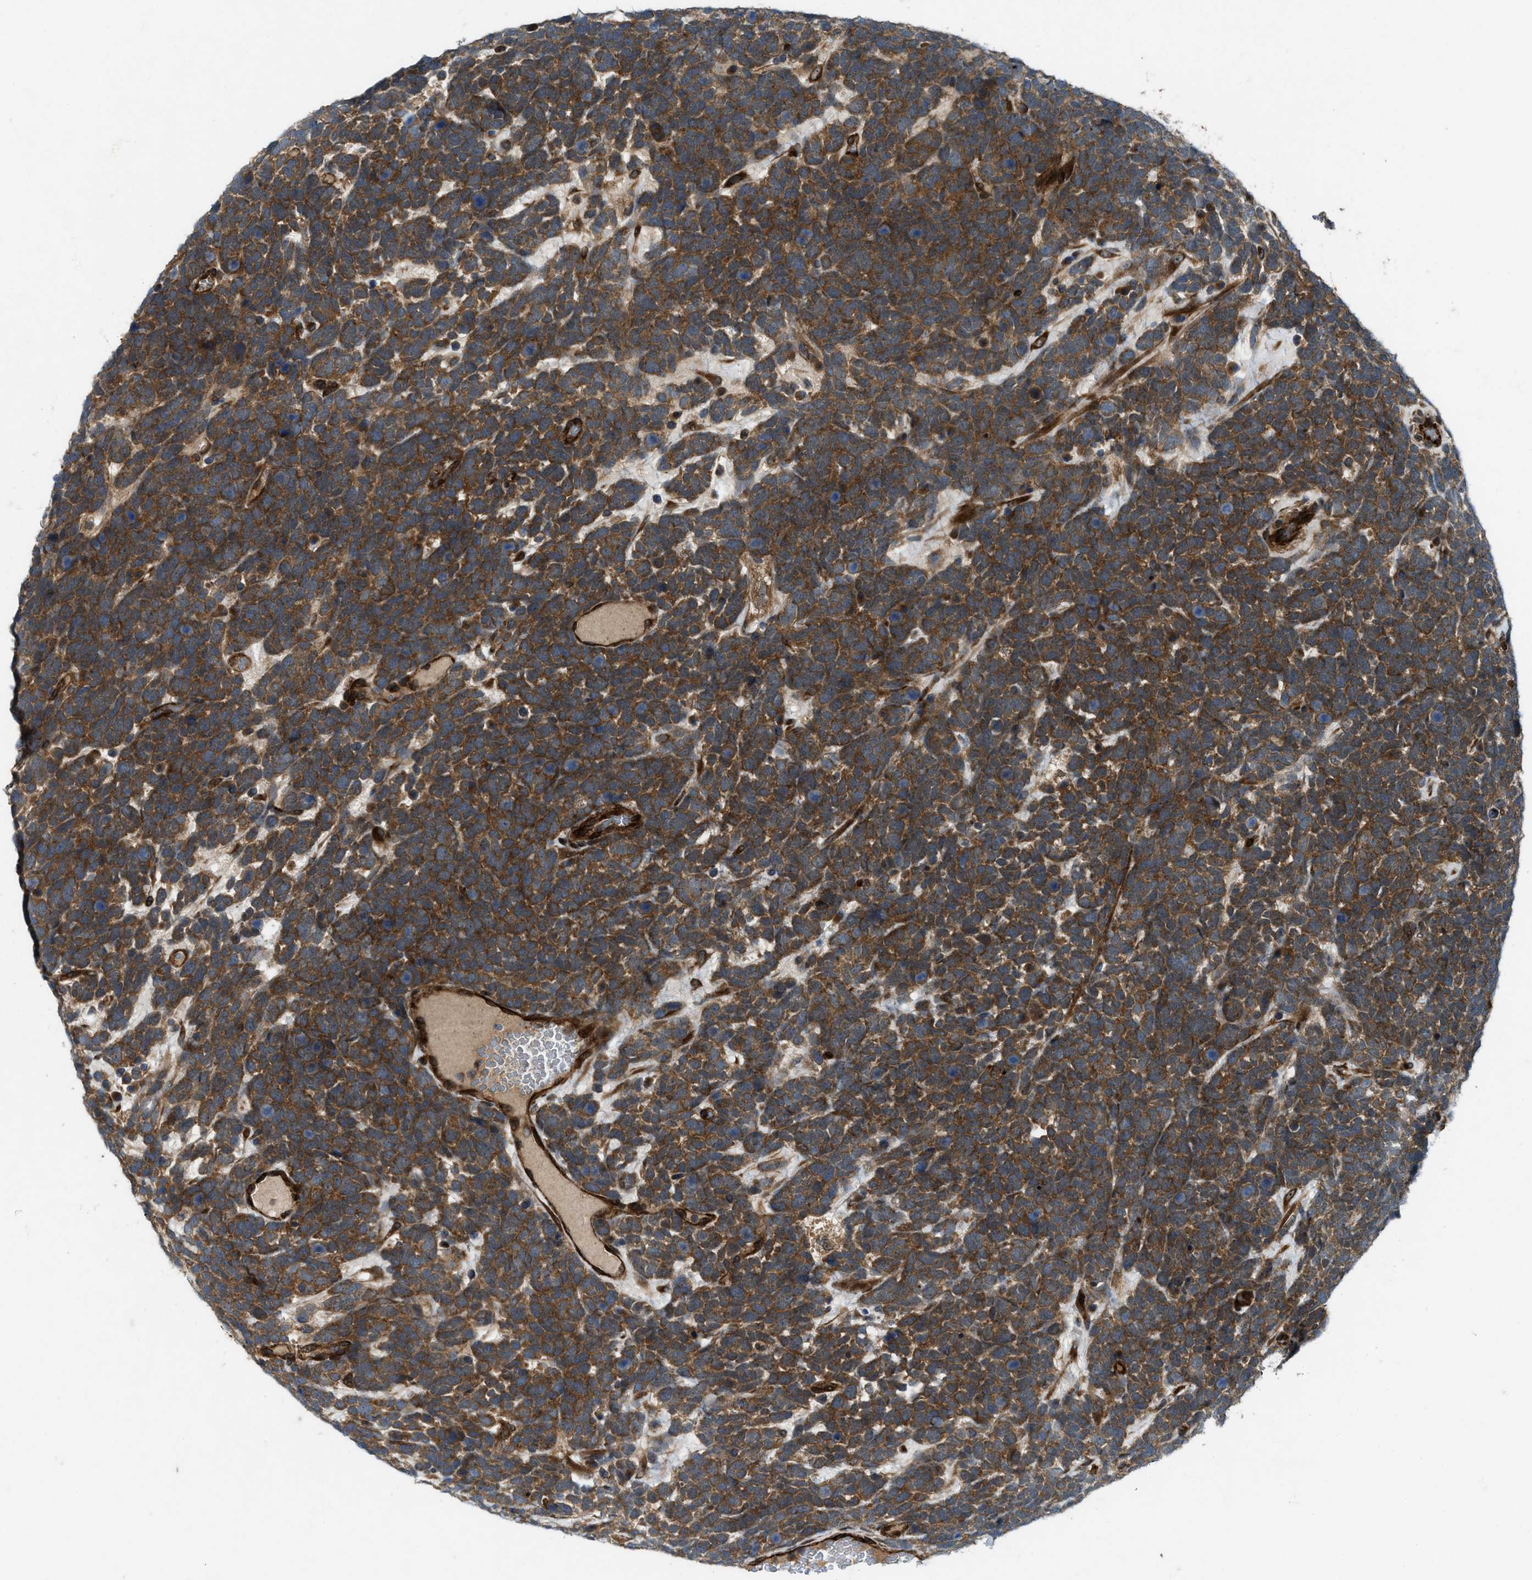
{"staining": {"intensity": "moderate", "quantity": ">75%", "location": "cytoplasmic/membranous"}, "tissue": "urothelial cancer", "cell_type": "Tumor cells", "image_type": "cancer", "snomed": [{"axis": "morphology", "description": "Urothelial carcinoma, High grade"}, {"axis": "topography", "description": "Urinary bladder"}], "caption": "A brown stain highlights moderate cytoplasmic/membranous positivity of a protein in human urothelial cancer tumor cells.", "gene": "URGCP", "patient": {"sex": "female", "age": 82}}